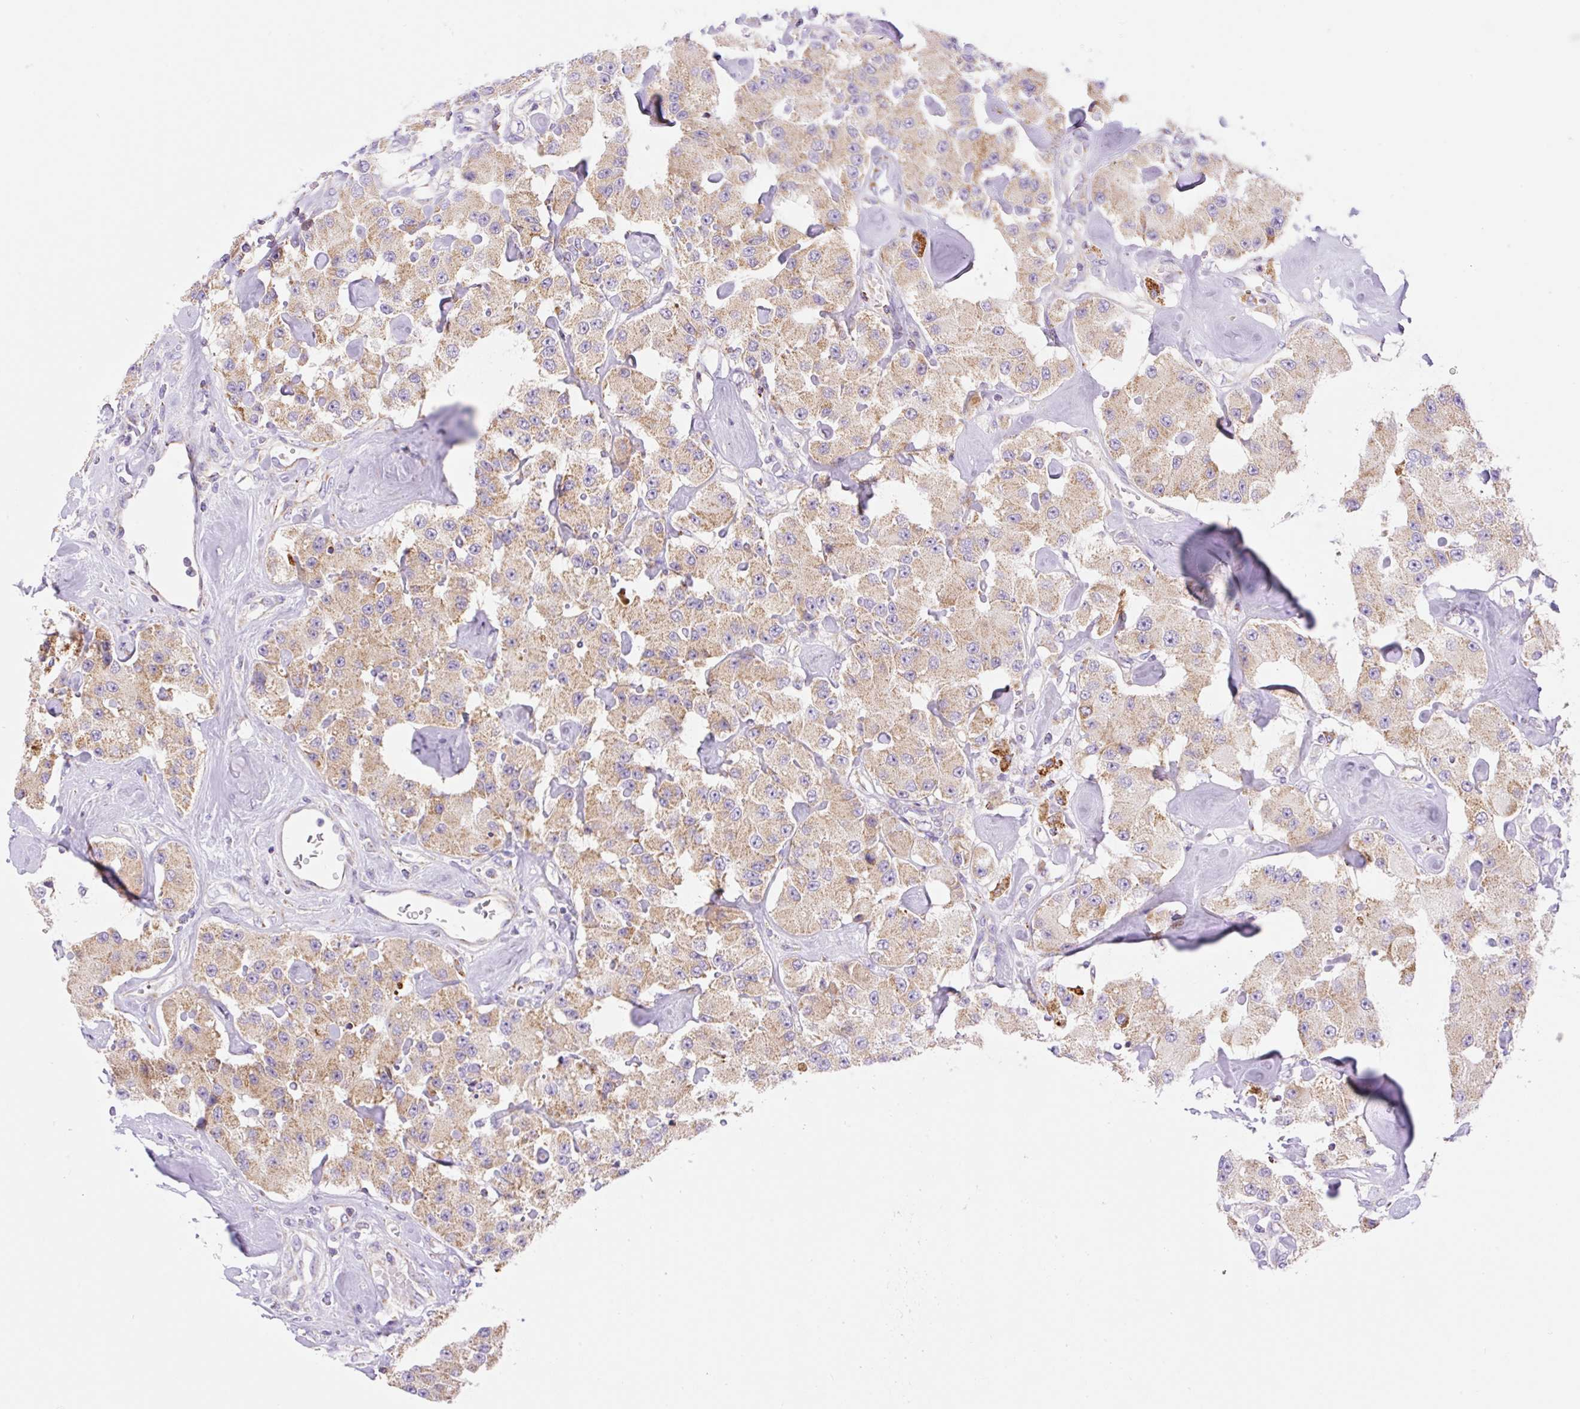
{"staining": {"intensity": "moderate", "quantity": ">75%", "location": "cytoplasmic/membranous"}, "tissue": "carcinoid", "cell_type": "Tumor cells", "image_type": "cancer", "snomed": [{"axis": "morphology", "description": "Carcinoid, malignant, NOS"}, {"axis": "topography", "description": "Pancreas"}], "caption": "Human carcinoid stained for a protein (brown) reveals moderate cytoplasmic/membranous positive staining in approximately >75% of tumor cells.", "gene": "ETNK2", "patient": {"sex": "male", "age": 41}}